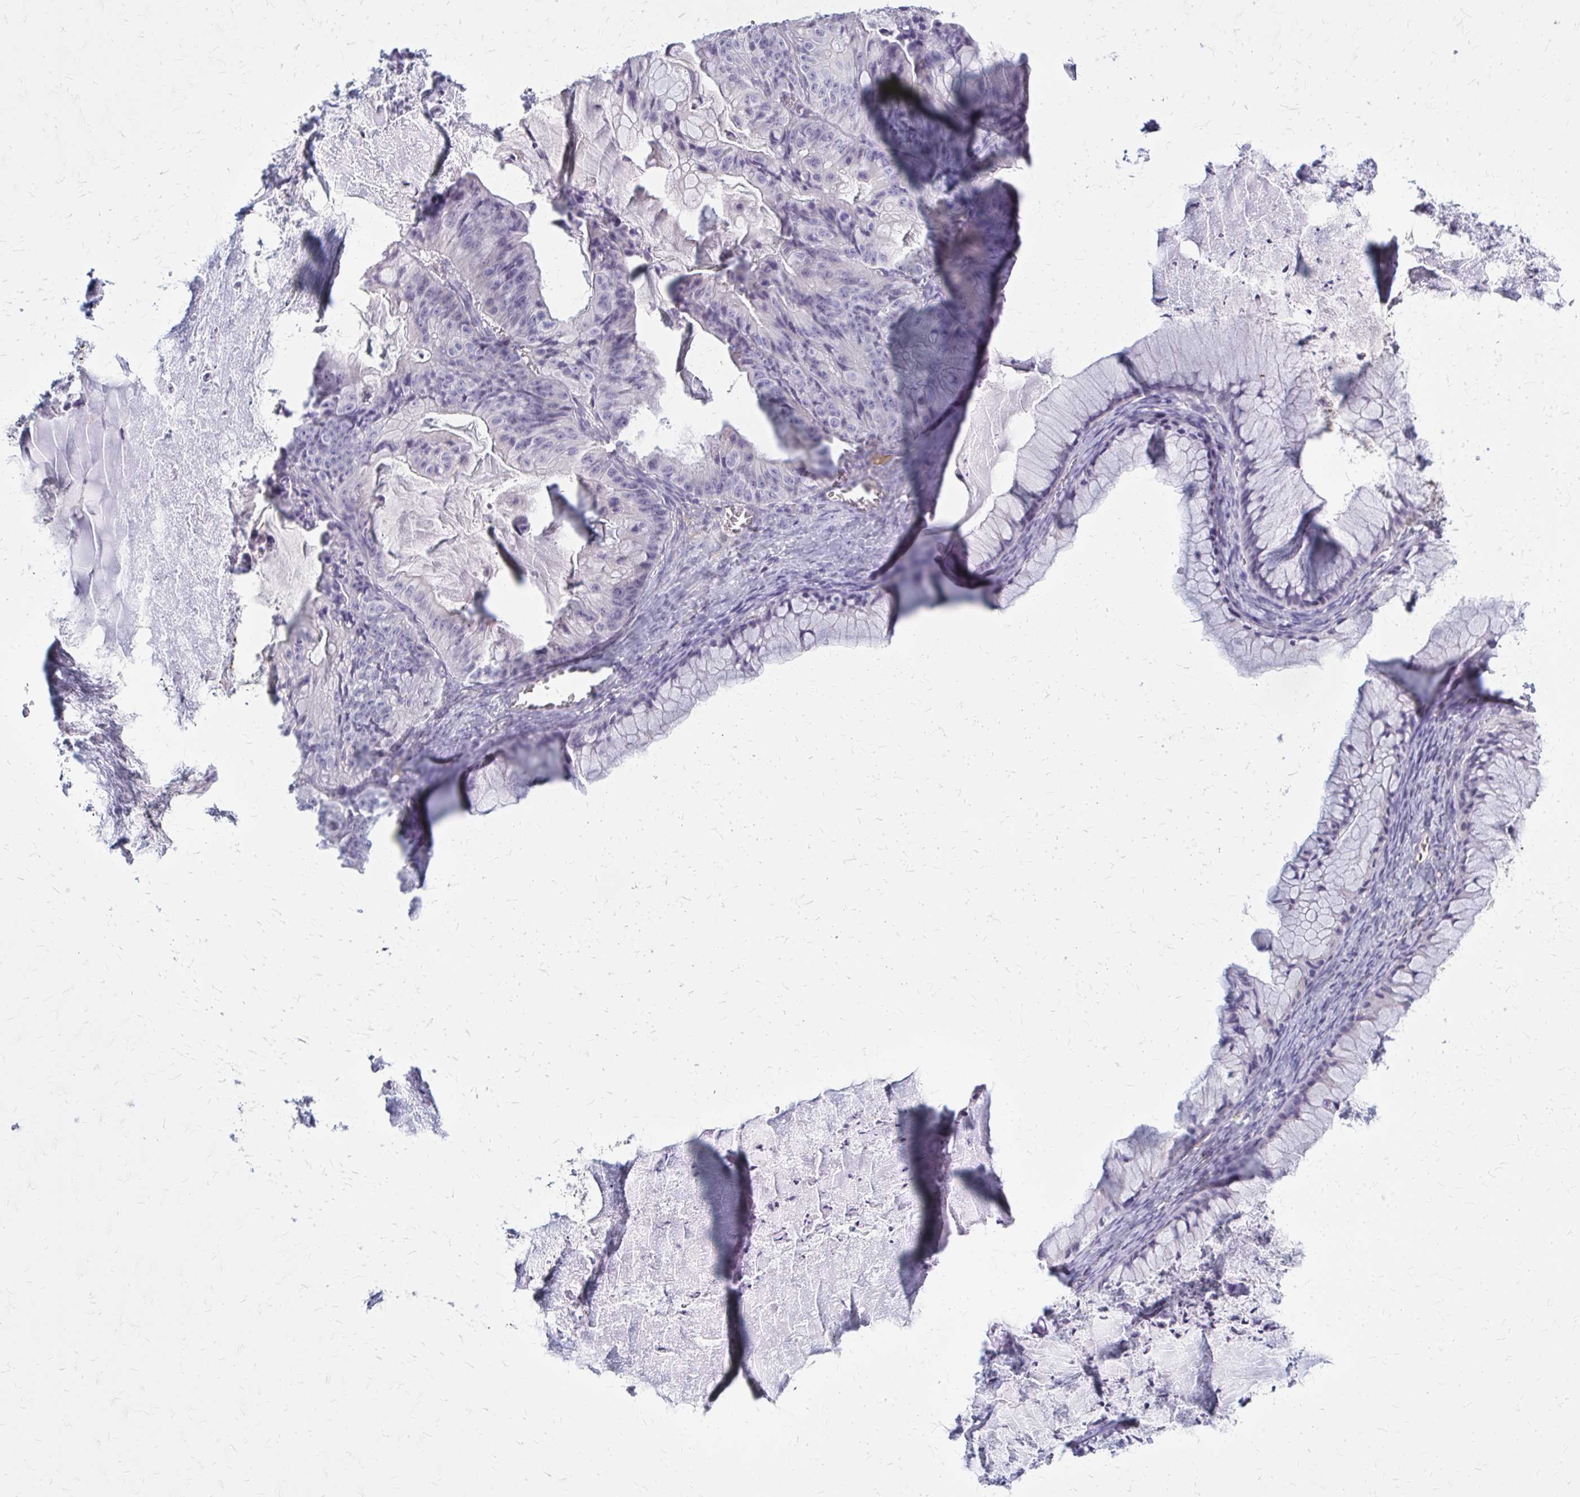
{"staining": {"intensity": "negative", "quantity": "none", "location": "none"}, "tissue": "ovarian cancer", "cell_type": "Tumor cells", "image_type": "cancer", "snomed": [{"axis": "morphology", "description": "Cystadenocarcinoma, mucinous, NOS"}, {"axis": "topography", "description": "Ovary"}], "caption": "Tumor cells show no significant staining in ovarian mucinous cystadenocarcinoma.", "gene": "SERPIND1", "patient": {"sex": "female", "age": 72}}